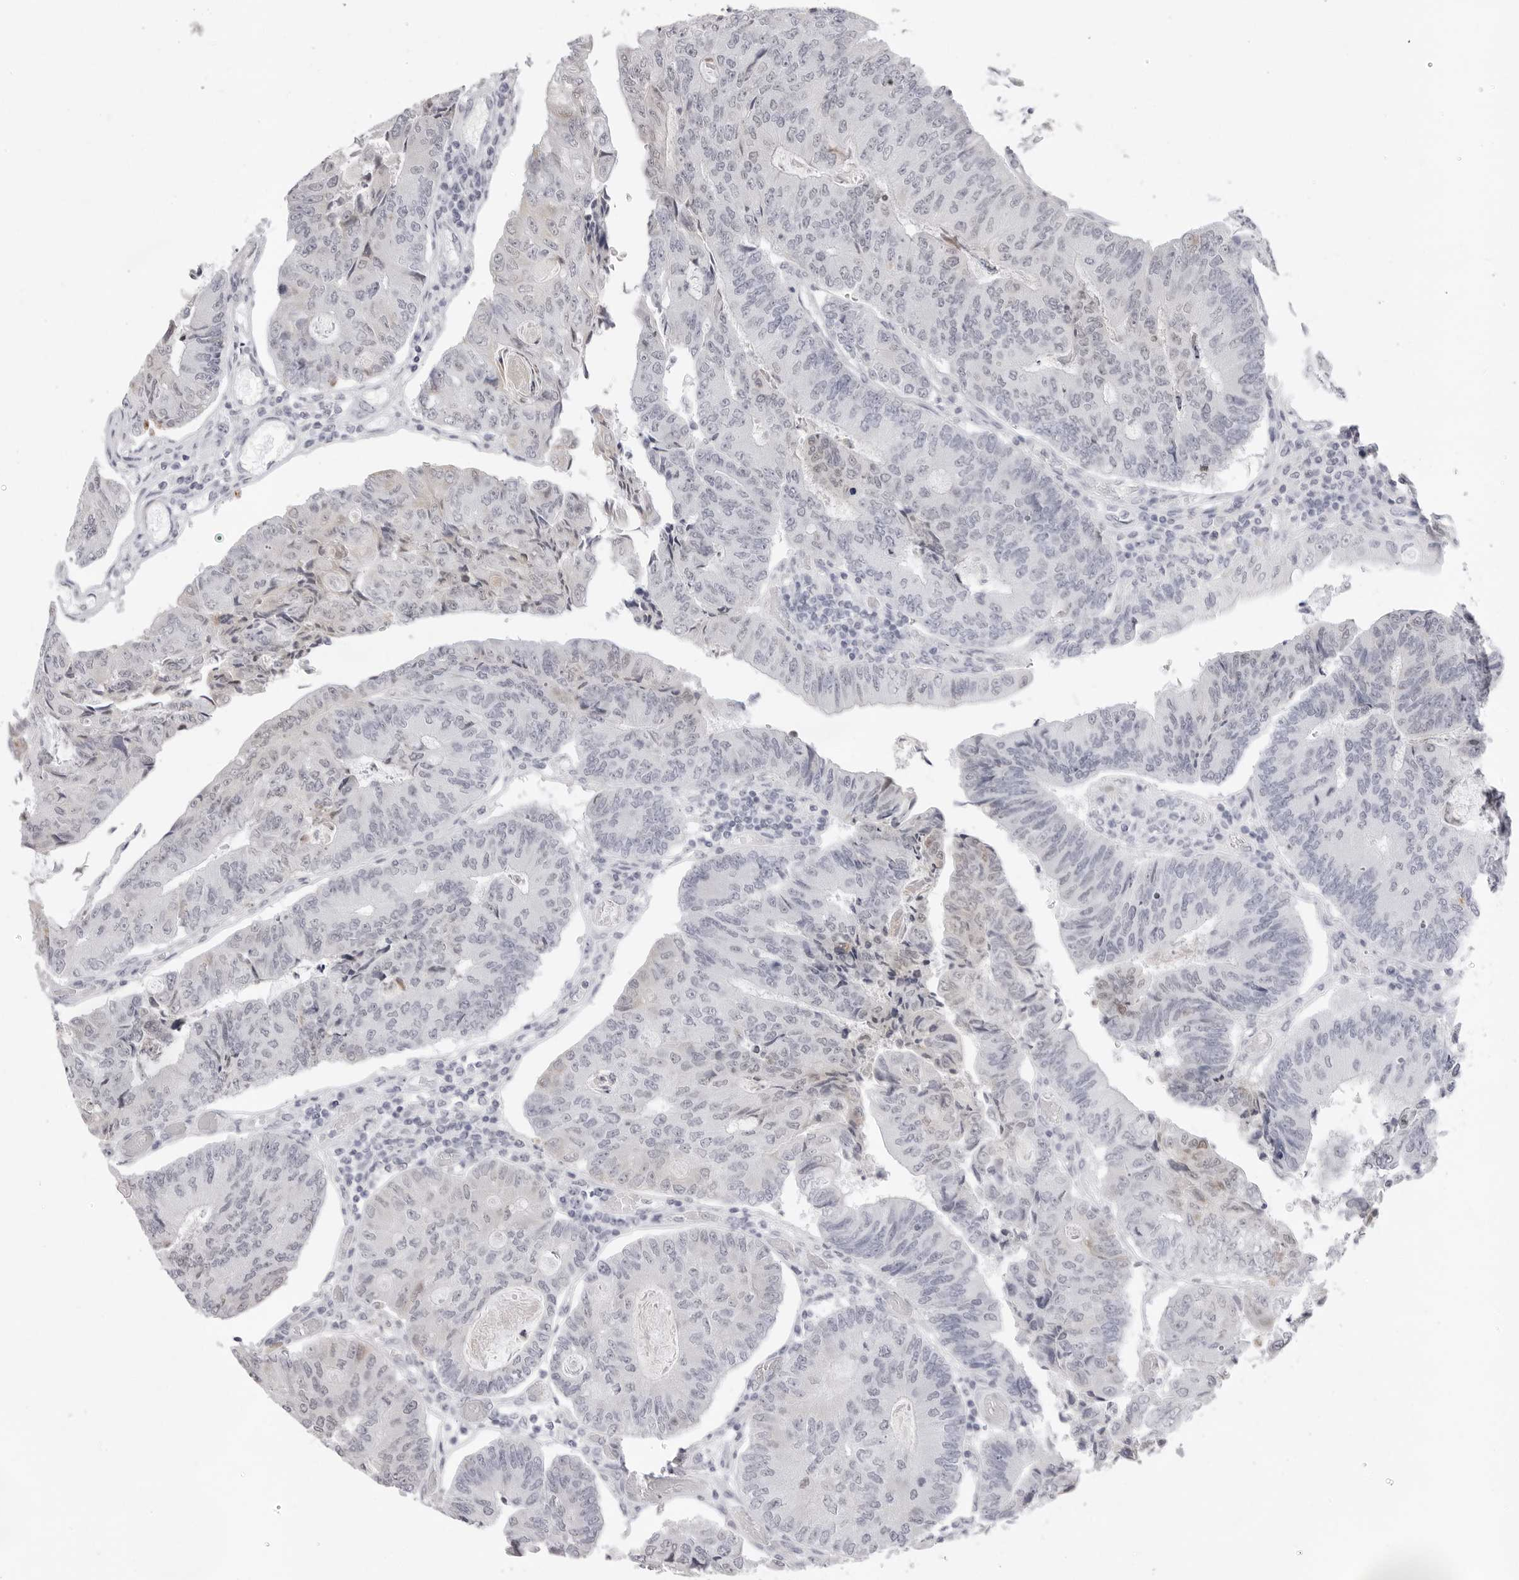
{"staining": {"intensity": "negative", "quantity": "none", "location": "none"}, "tissue": "colorectal cancer", "cell_type": "Tumor cells", "image_type": "cancer", "snomed": [{"axis": "morphology", "description": "Adenocarcinoma, NOS"}, {"axis": "topography", "description": "Colon"}], "caption": "High power microscopy micrograph of an IHC micrograph of colorectal cancer, revealing no significant positivity in tumor cells. (Stains: DAB (3,3'-diaminobenzidine) IHC with hematoxylin counter stain, Microscopy: brightfield microscopy at high magnification).", "gene": "FDPS", "patient": {"sex": "female", "age": 67}}